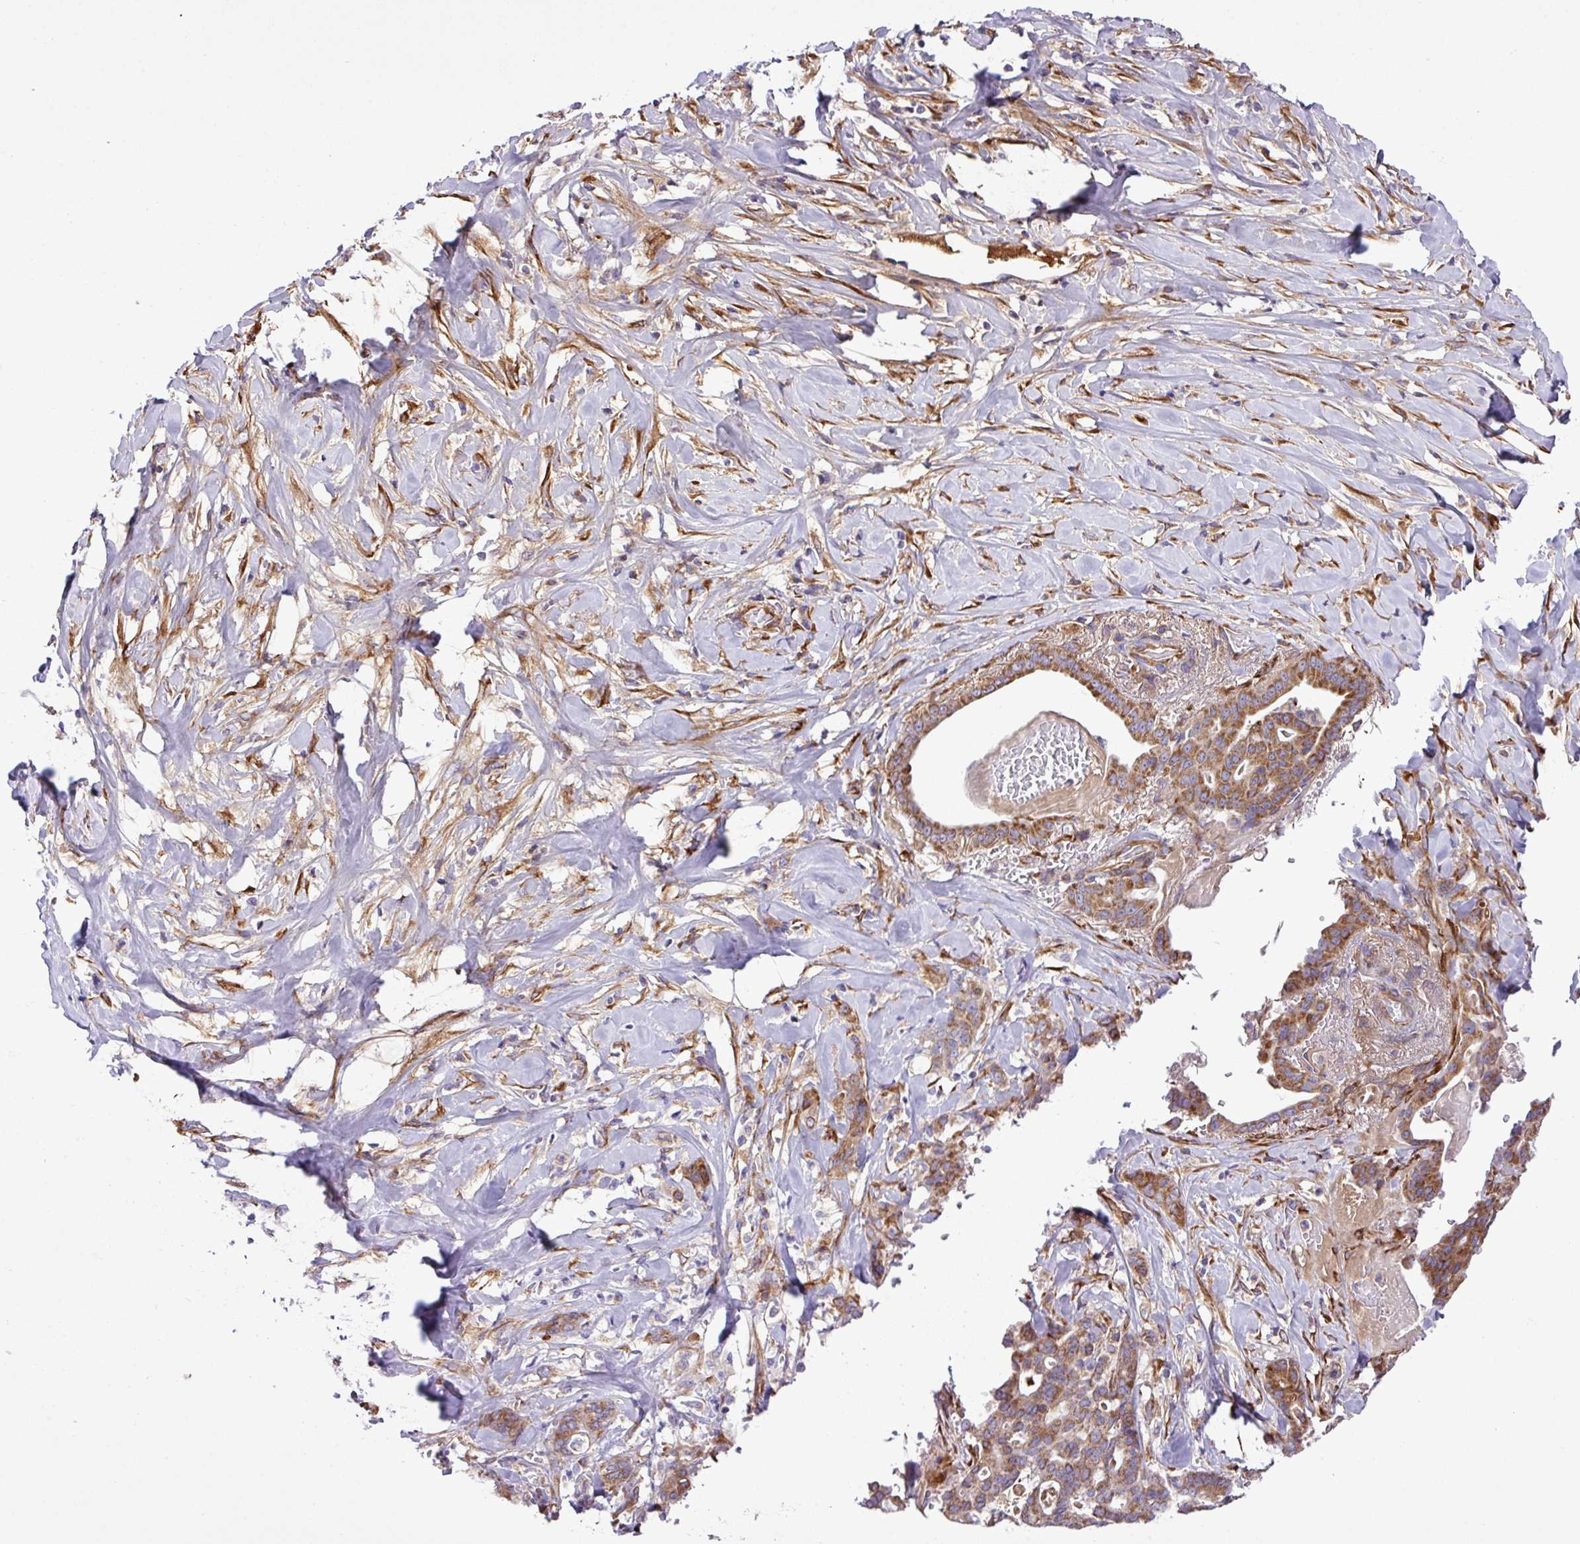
{"staining": {"intensity": "strong", "quantity": ">75%", "location": "cytoplasmic/membranous"}, "tissue": "pancreatic cancer", "cell_type": "Tumor cells", "image_type": "cancer", "snomed": [{"axis": "morphology", "description": "Adenocarcinoma, NOS"}, {"axis": "topography", "description": "Pancreas"}], "caption": "Pancreatic cancer stained with DAB (3,3'-diaminobenzidine) immunohistochemistry shows high levels of strong cytoplasmic/membranous staining in about >75% of tumor cells.", "gene": "CWH43", "patient": {"sex": "male", "age": 63}}